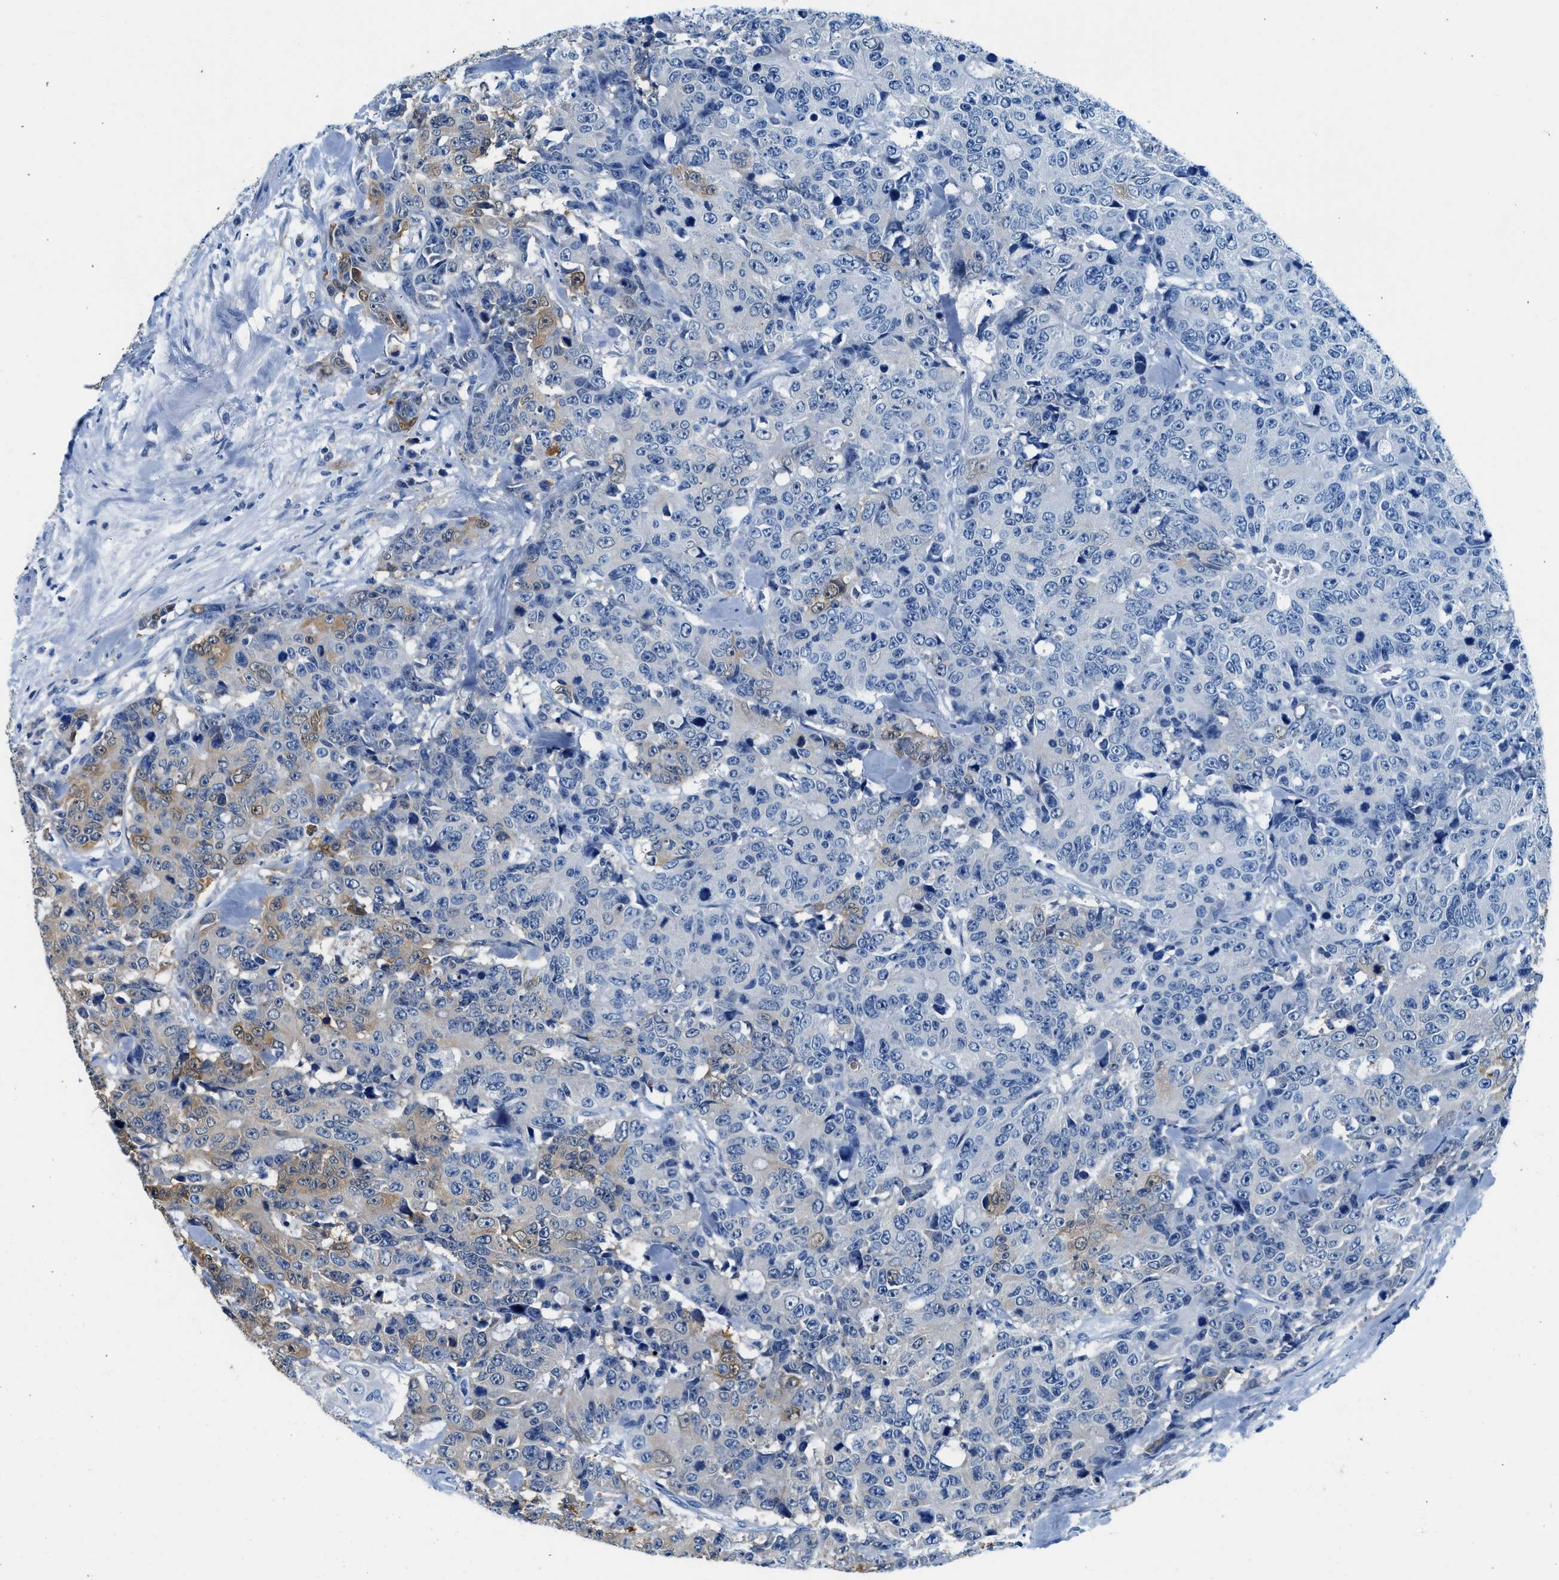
{"staining": {"intensity": "weak", "quantity": "<25%", "location": "cytoplasmic/membranous"}, "tissue": "colorectal cancer", "cell_type": "Tumor cells", "image_type": "cancer", "snomed": [{"axis": "morphology", "description": "Adenocarcinoma, NOS"}, {"axis": "topography", "description": "Colon"}], "caption": "IHC of colorectal cancer (adenocarcinoma) shows no staining in tumor cells.", "gene": "FADS6", "patient": {"sex": "female", "age": 86}}